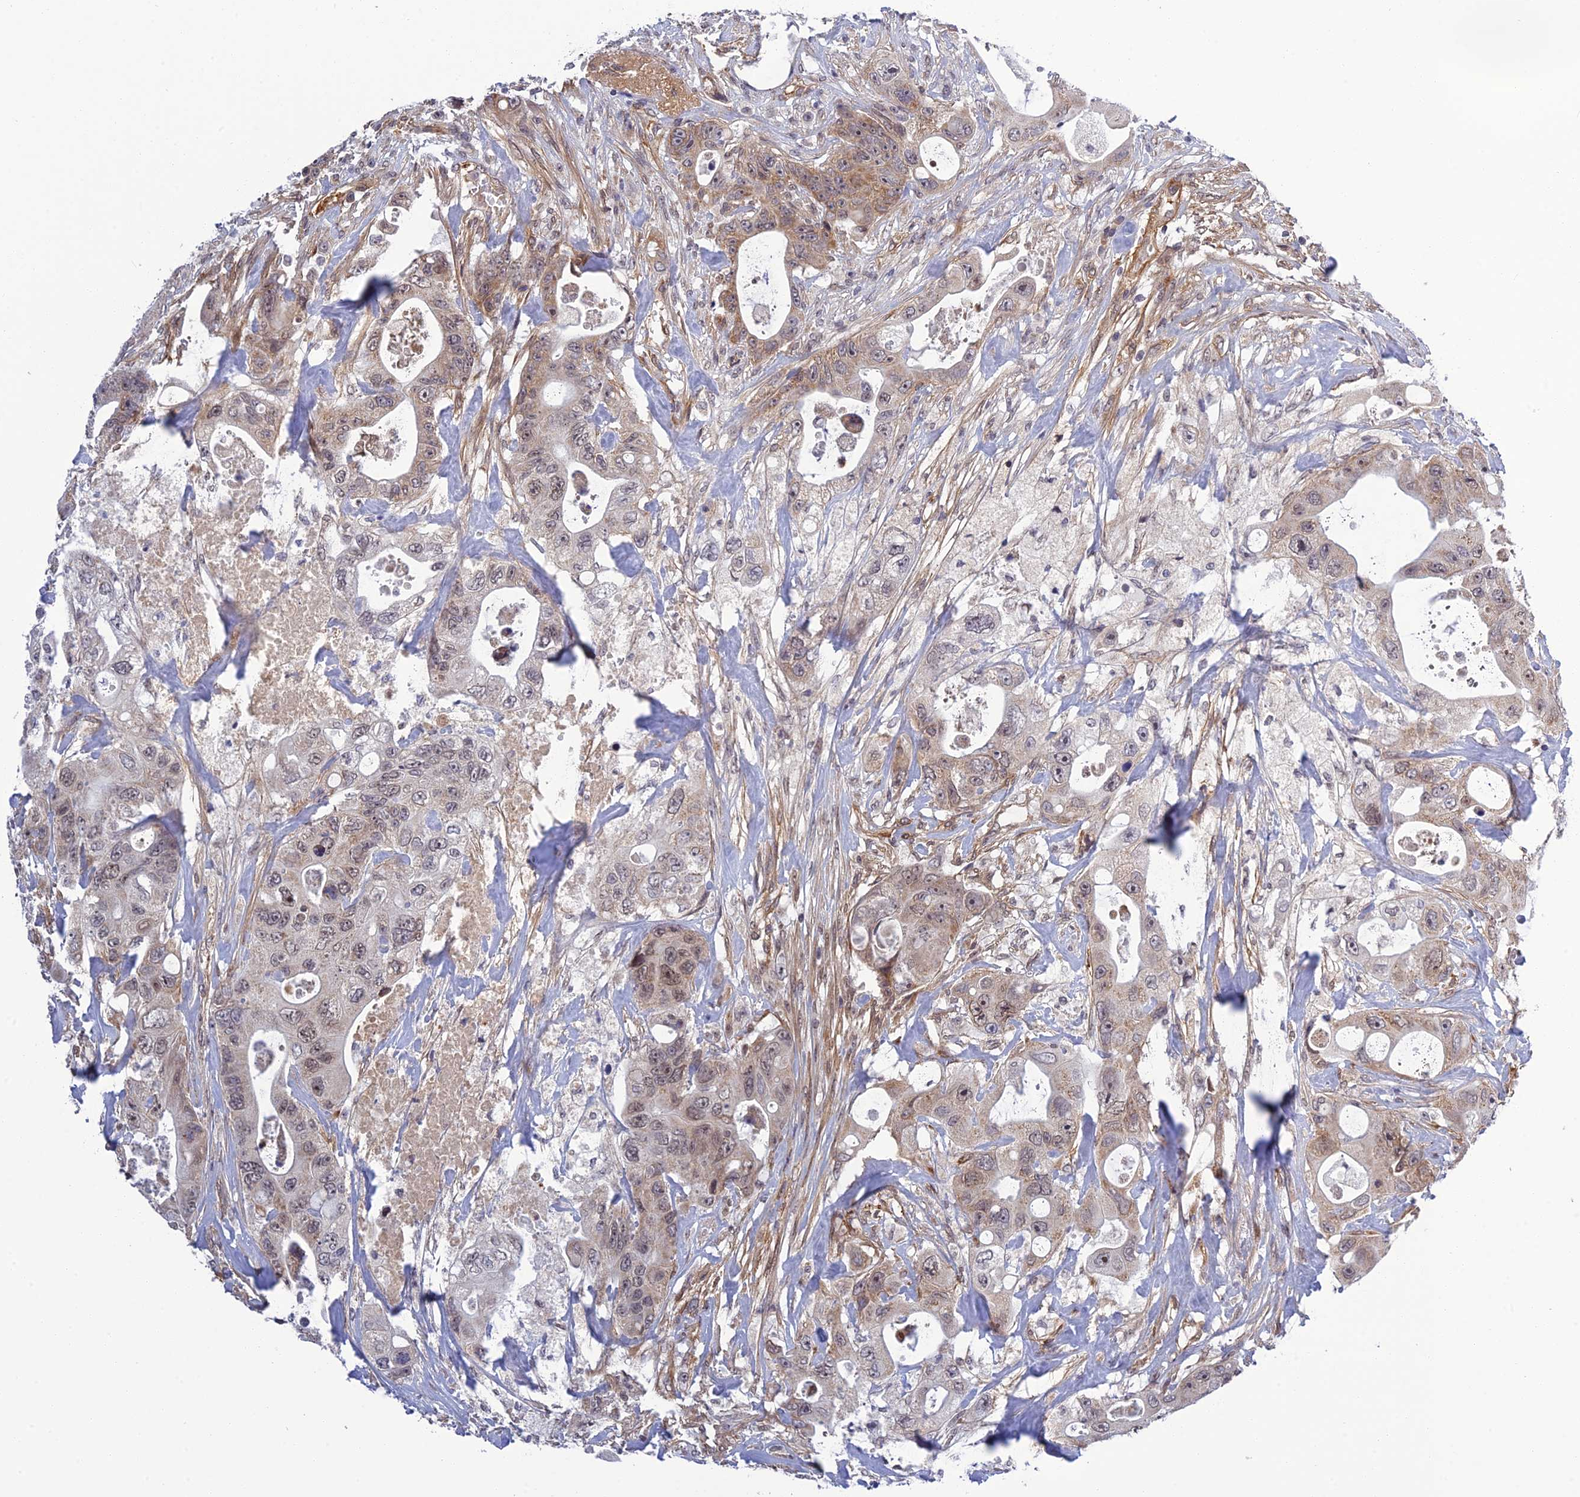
{"staining": {"intensity": "weak", "quantity": ">75%", "location": "nuclear"}, "tissue": "colorectal cancer", "cell_type": "Tumor cells", "image_type": "cancer", "snomed": [{"axis": "morphology", "description": "Adenocarcinoma, NOS"}, {"axis": "topography", "description": "Colon"}], "caption": "The image shows a brown stain indicating the presence of a protein in the nuclear of tumor cells in adenocarcinoma (colorectal).", "gene": "REXO1", "patient": {"sex": "female", "age": 46}}